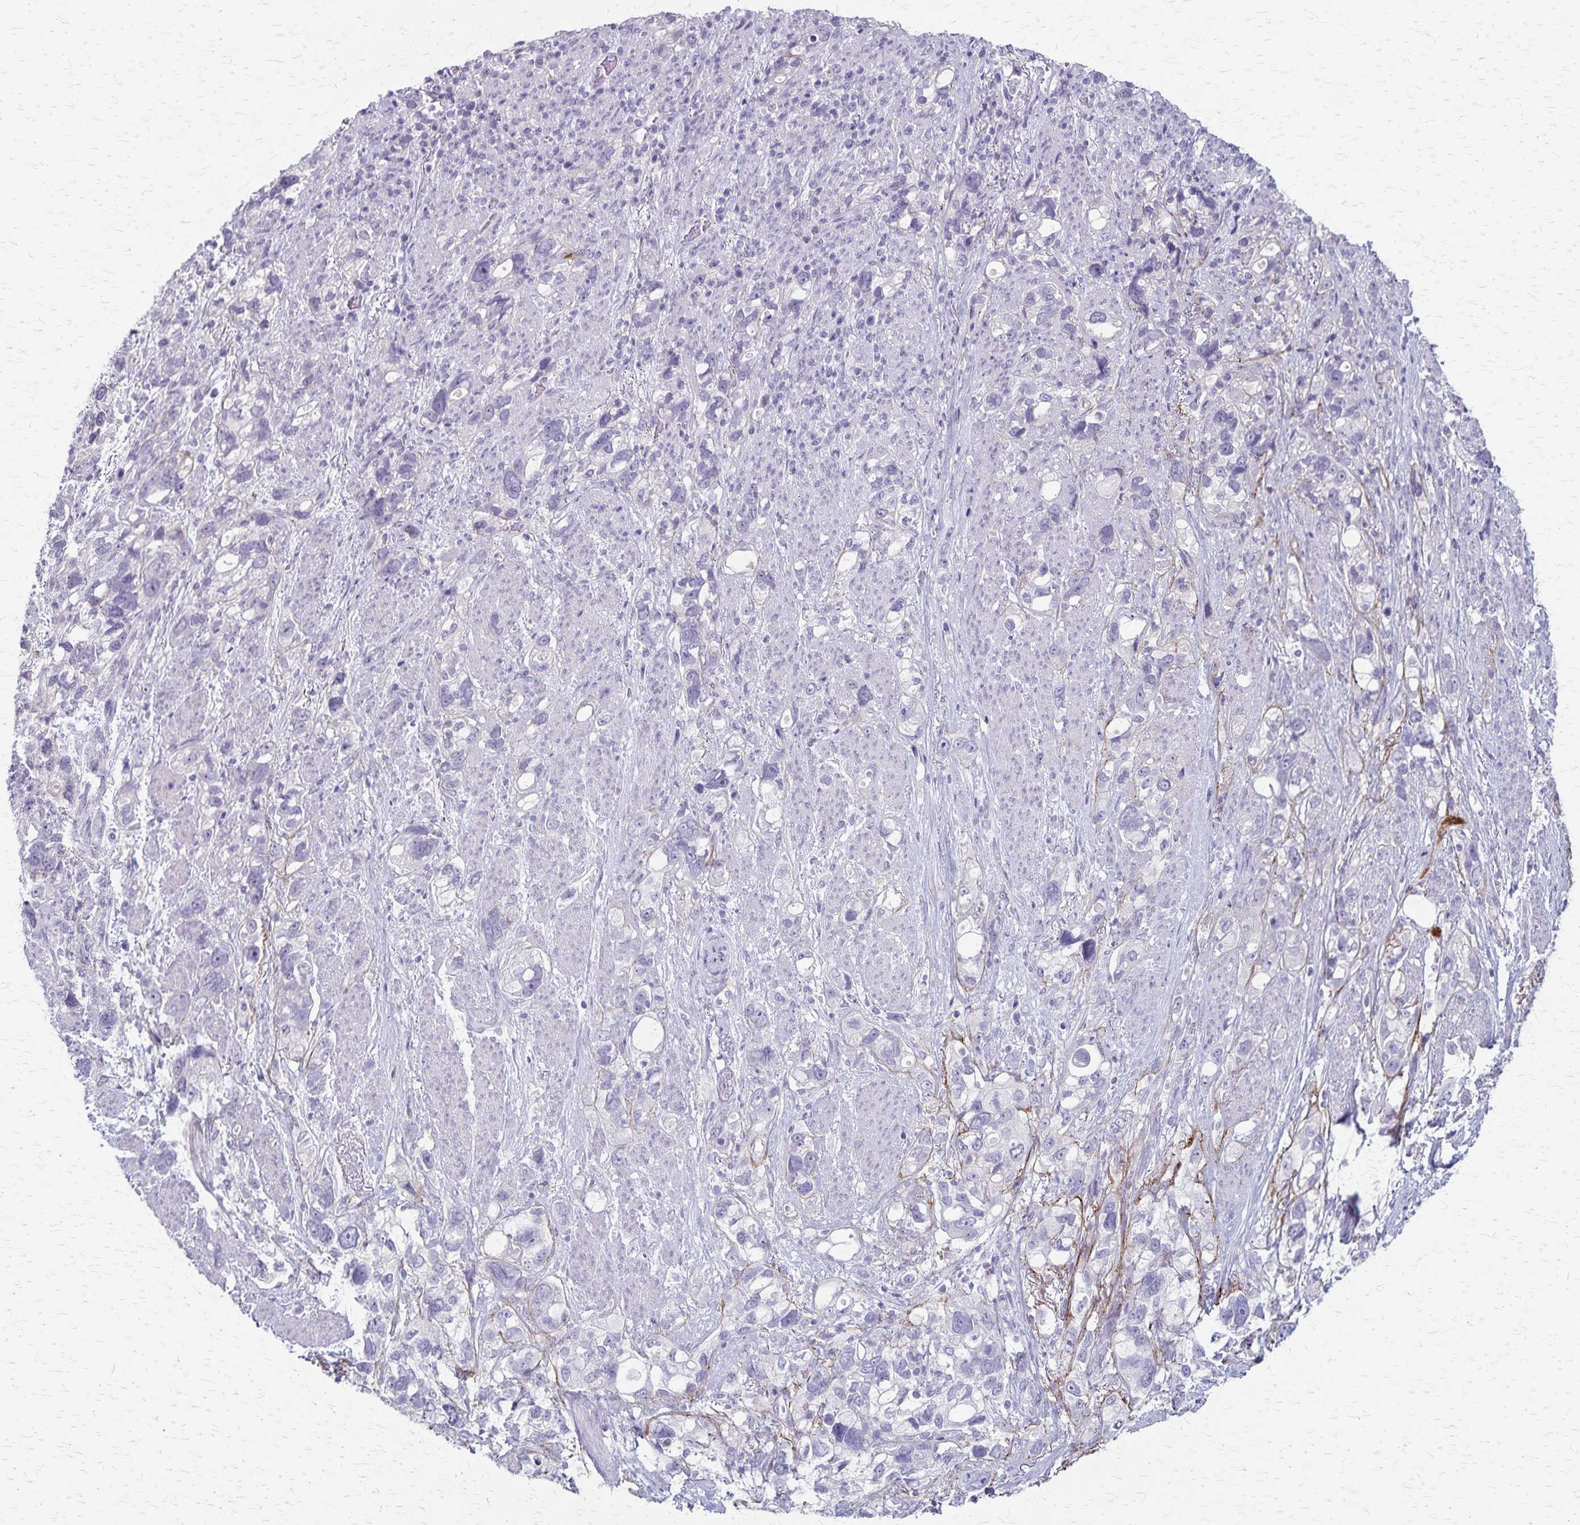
{"staining": {"intensity": "negative", "quantity": "none", "location": "none"}, "tissue": "stomach cancer", "cell_type": "Tumor cells", "image_type": "cancer", "snomed": [{"axis": "morphology", "description": "Adenocarcinoma, NOS"}, {"axis": "topography", "description": "Stomach, upper"}], "caption": "IHC photomicrograph of neoplastic tissue: stomach cancer (adenocarcinoma) stained with DAB exhibits no significant protein positivity in tumor cells.", "gene": "RASL10B", "patient": {"sex": "female", "age": 81}}